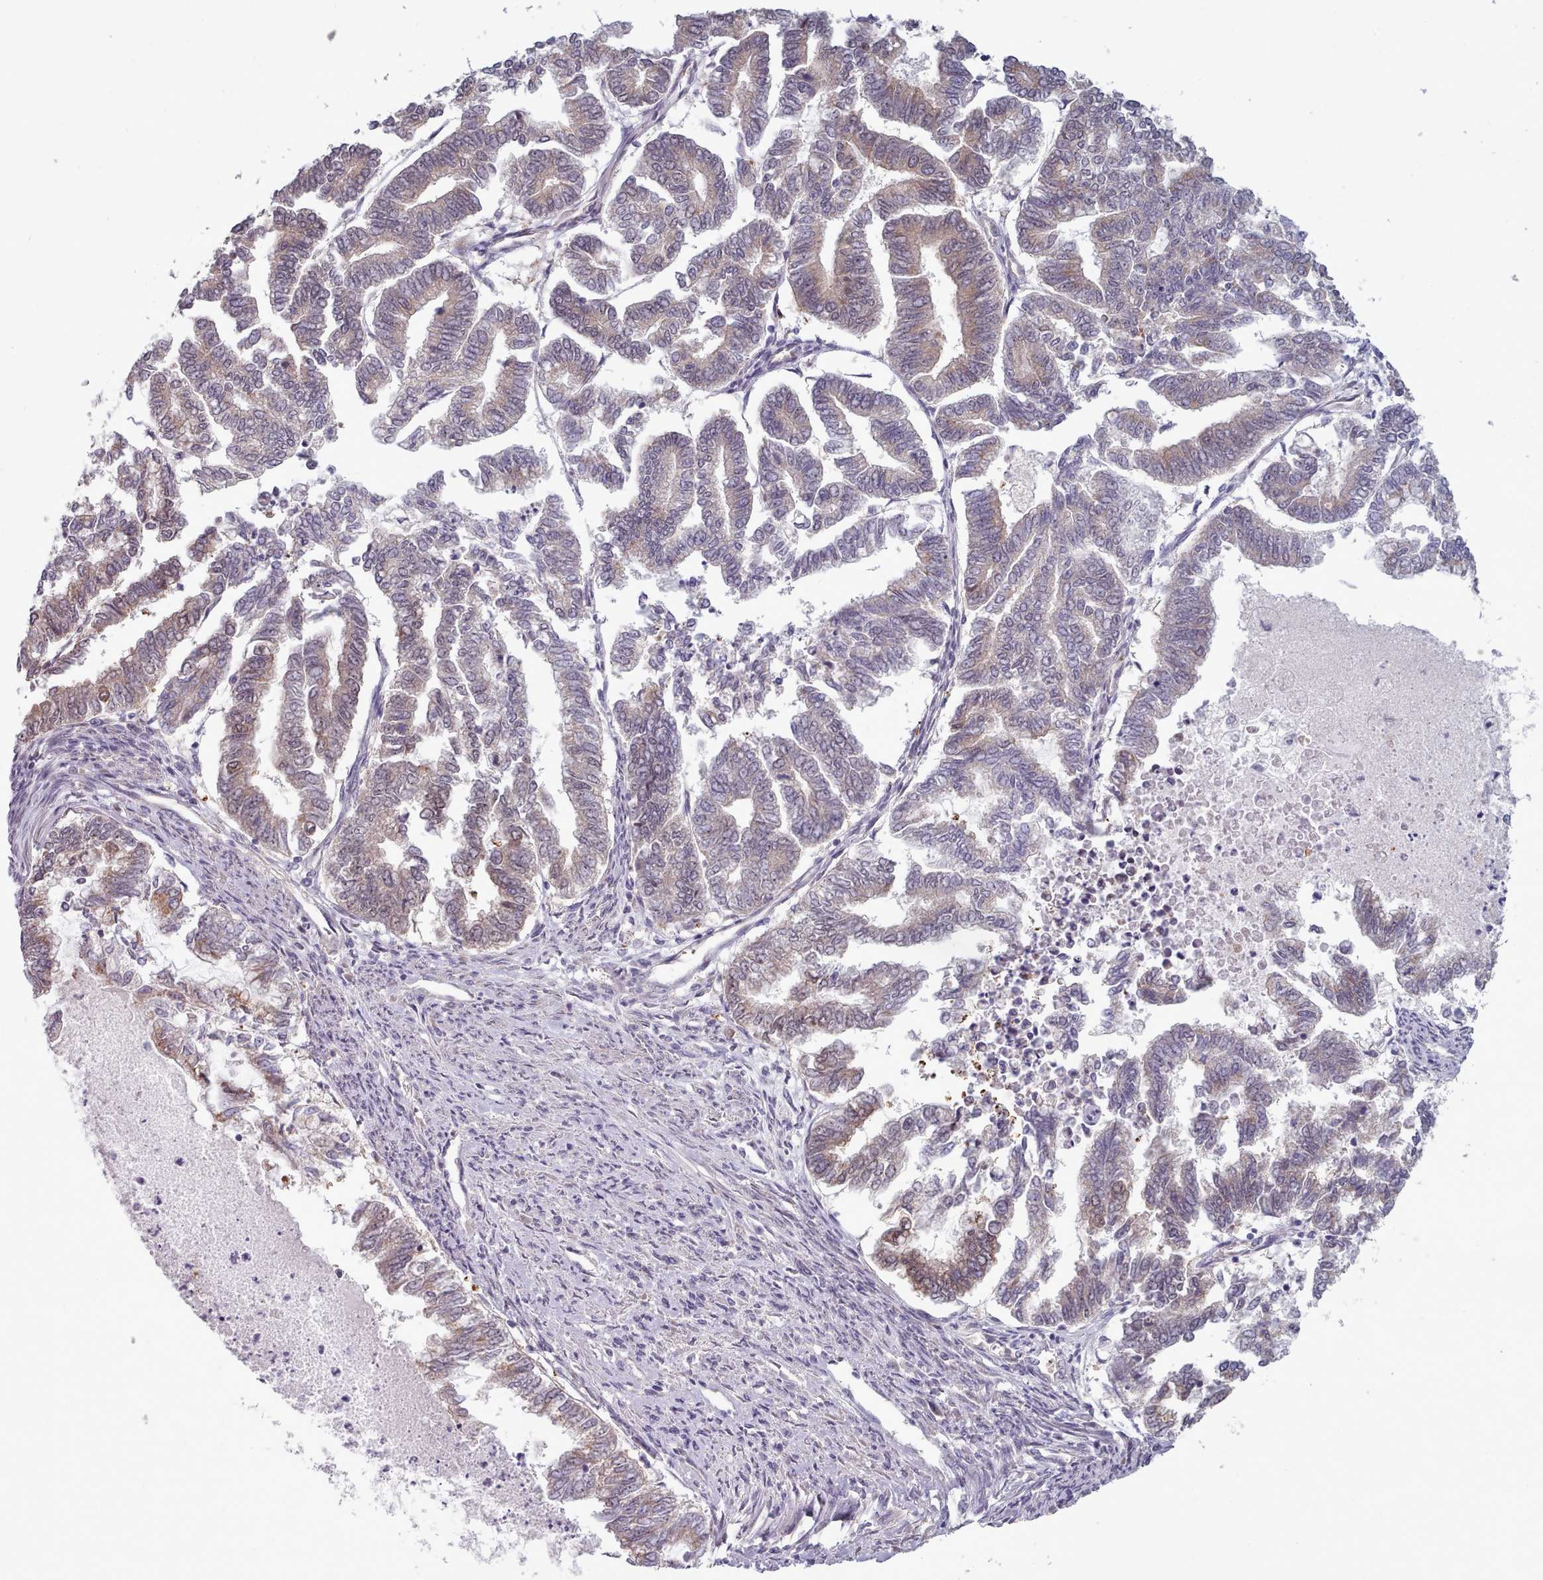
{"staining": {"intensity": "weak", "quantity": "25%-75%", "location": "cytoplasmic/membranous"}, "tissue": "endometrial cancer", "cell_type": "Tumor cells", "image_type": "cancer", "snomed": [{"axis": "morphology", "description": "Adenocarcinoma, NOS"}, {"axis": "topography", "description": "Endometrium"}], "caption": "Endometrial cancer stained with a protein marker reveals weak staining in tumor cells.", "gene": "CLNS1A", "patient": {"sex": "female", "age": 79}}